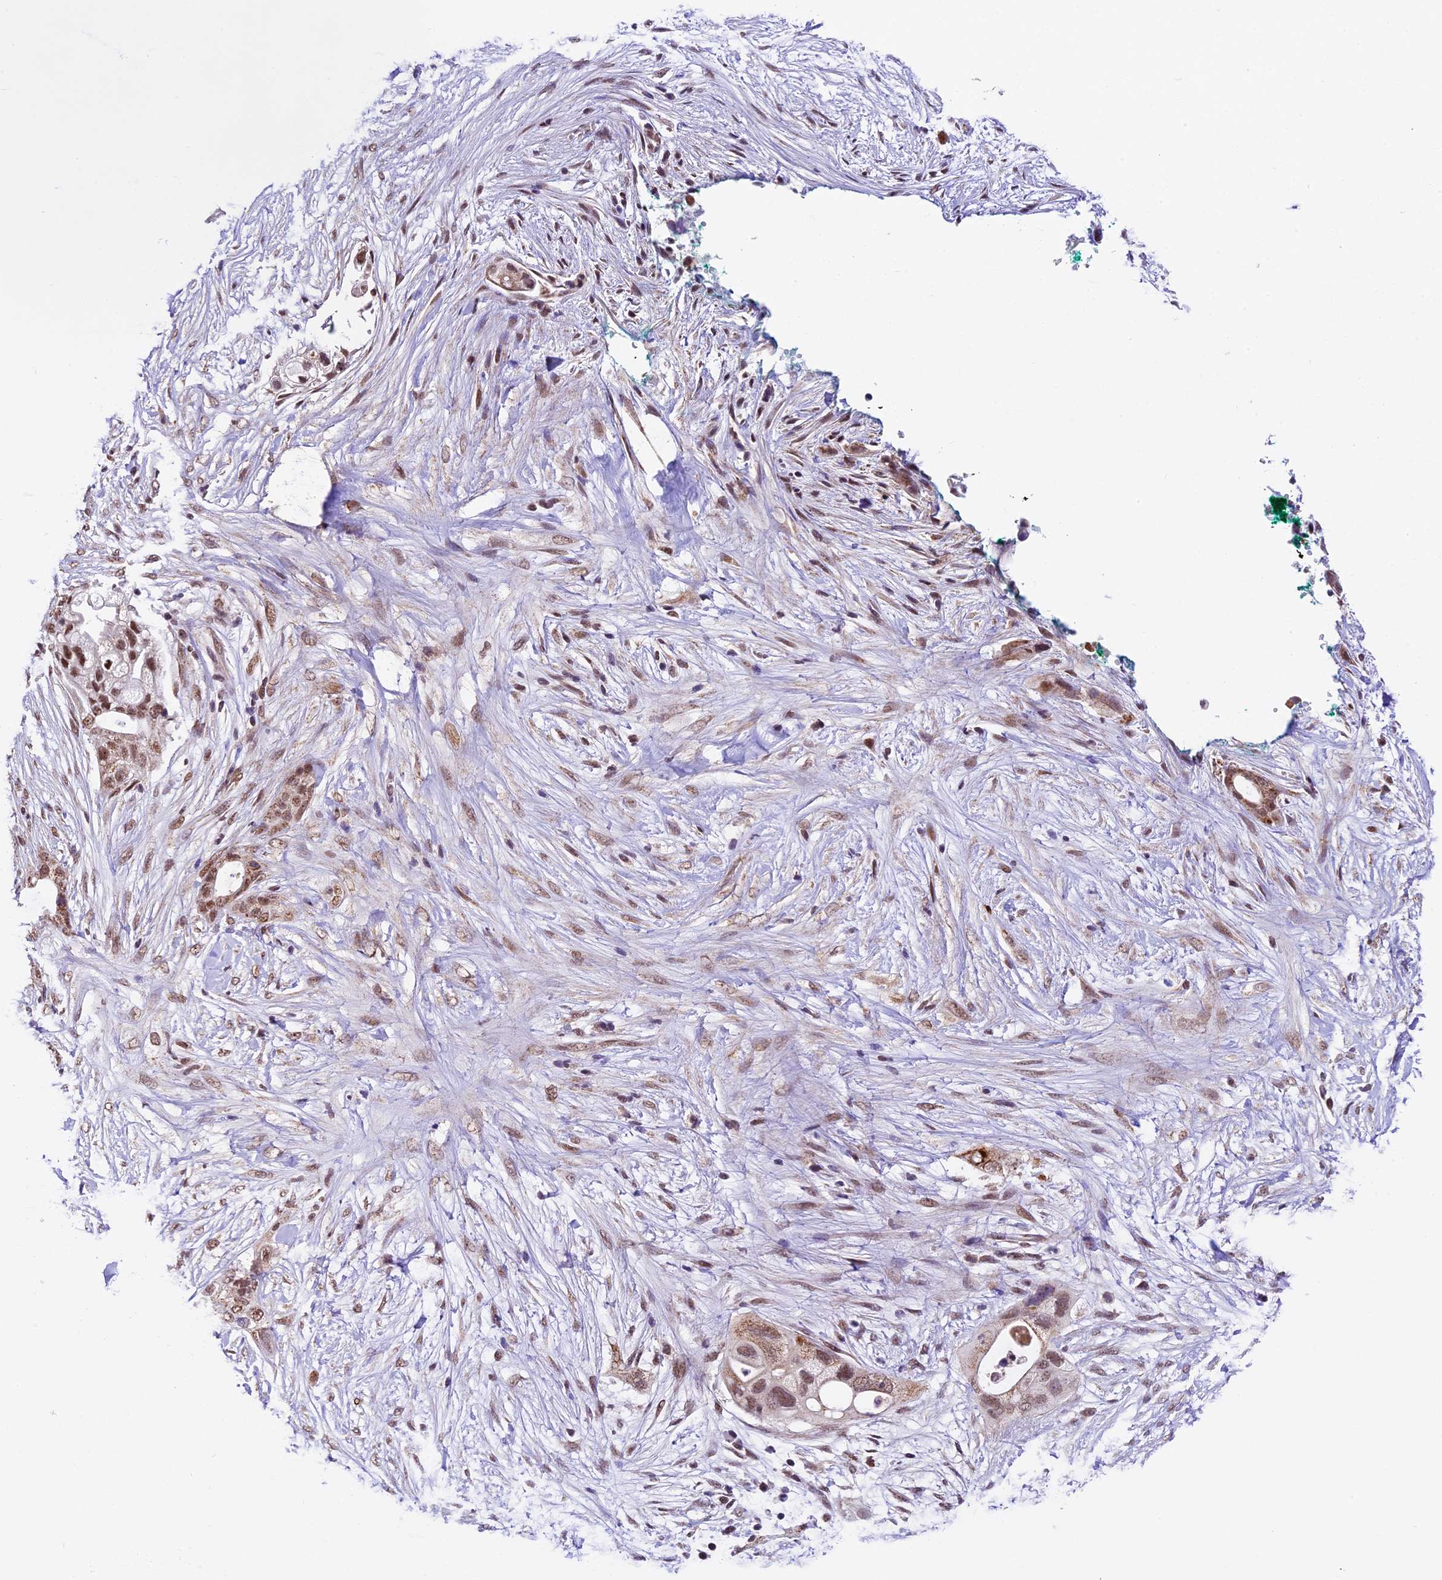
{"staining": {"intensity": "moderate", "quantity": "25%-75%", "location": "cytoplasmic/membranous,nuclear"}, "tissue": "pancreatic cancer", "cell_type": "Tumor cells", "image_type": "cancer", "snomed": [{"axis": "morphology", "description": "Adenocarcinoma, NOS"}, {"axis": "topography", "description": "Pancreas"}], "caption": "Human pancreatic adenocarcinoma stained with a brown dye displays moderate cytoplasmic/membranous and nuclear positive positivity in about 25%-75% of tumor cells.", "gene": "CARS2", "patient": {"sex": "male", "age": 53}}